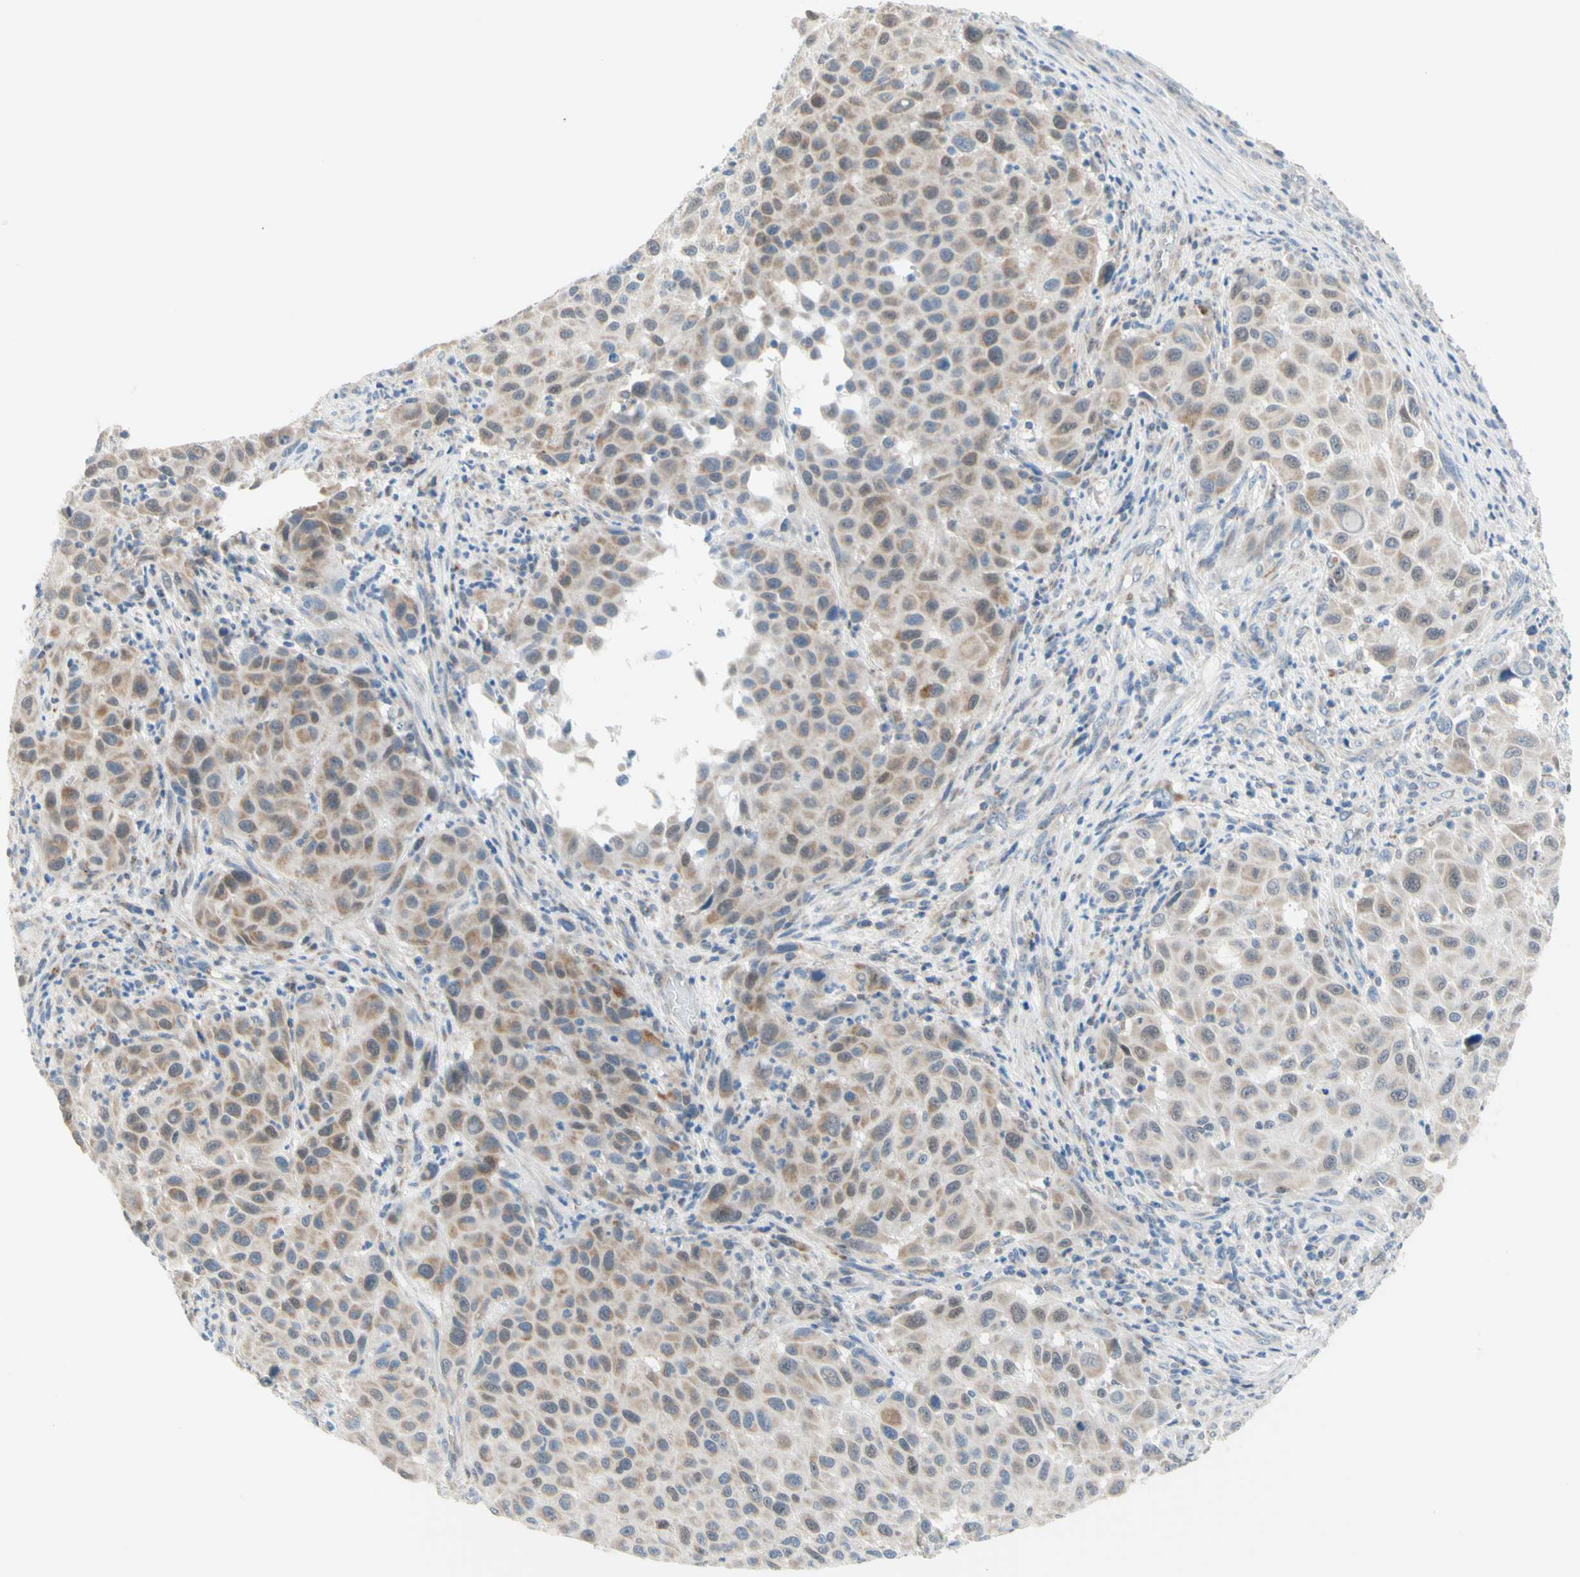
{"staining": {"intensity": "weak", "quantity": ">75%", "location": "cytoplasmic/membranous"}, "tissue": "melanoma", "cell_type": "Tumor cells", "image_type": "cancer", "snomed": [{"axis": "morphology", "description": "Malignant melanoma, Metastatic site"}, {"axis": "topography", "description": "Lymph node"}], "caption": "Protein expression analysis of melanoma shows weak cytoplasmic/membranous staining in approximately >75% of tumor cells.", "gene": "MFF", "patient": {"sex": "male", "age": 61}}